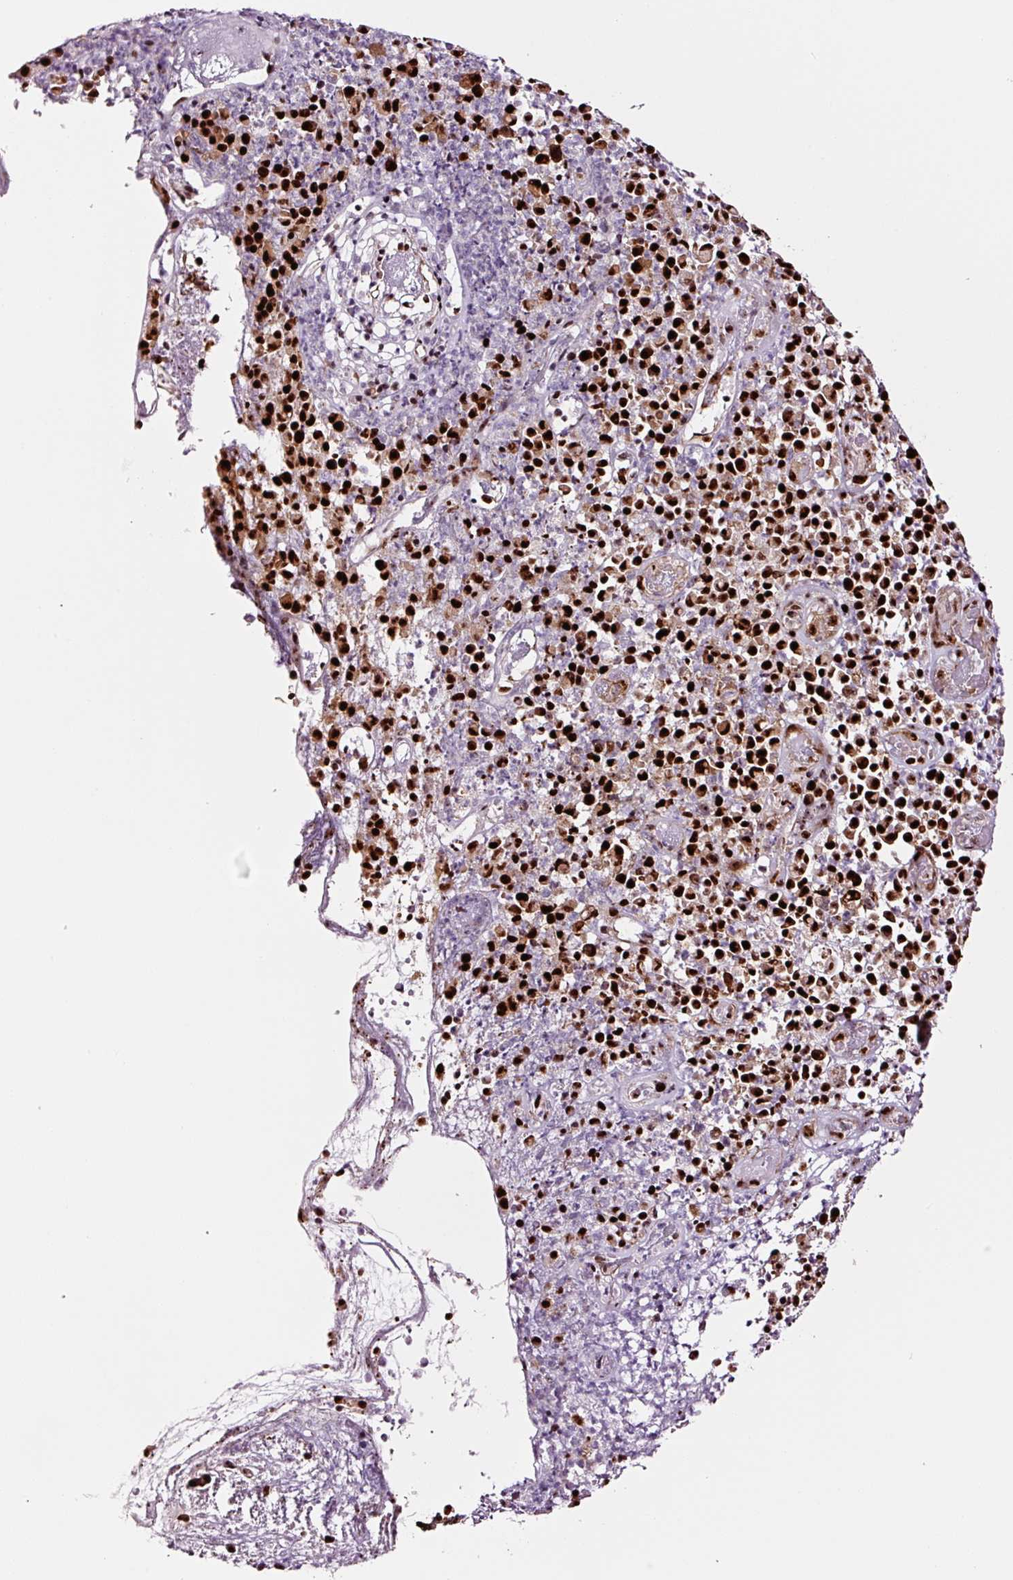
{"staining": {"intensity": "strong", "quantity": ">75%", "location": "nuclear"}, "tissue": "melanoma", "cell_type": "Tumor cells", "image_type": "cancer", "snomed": [{"axis": "morphology", "description": "Malignant melanoma, NOS"}, {"axis": "topography", "description": "Skin"}], "caption": "Immunohistochemical staining of malignant melanoma displays strong nuclear protein staining in about >75% of tumor cells.", "gene": "GNL3", "patient": {"sex": "female", "age": 82}}